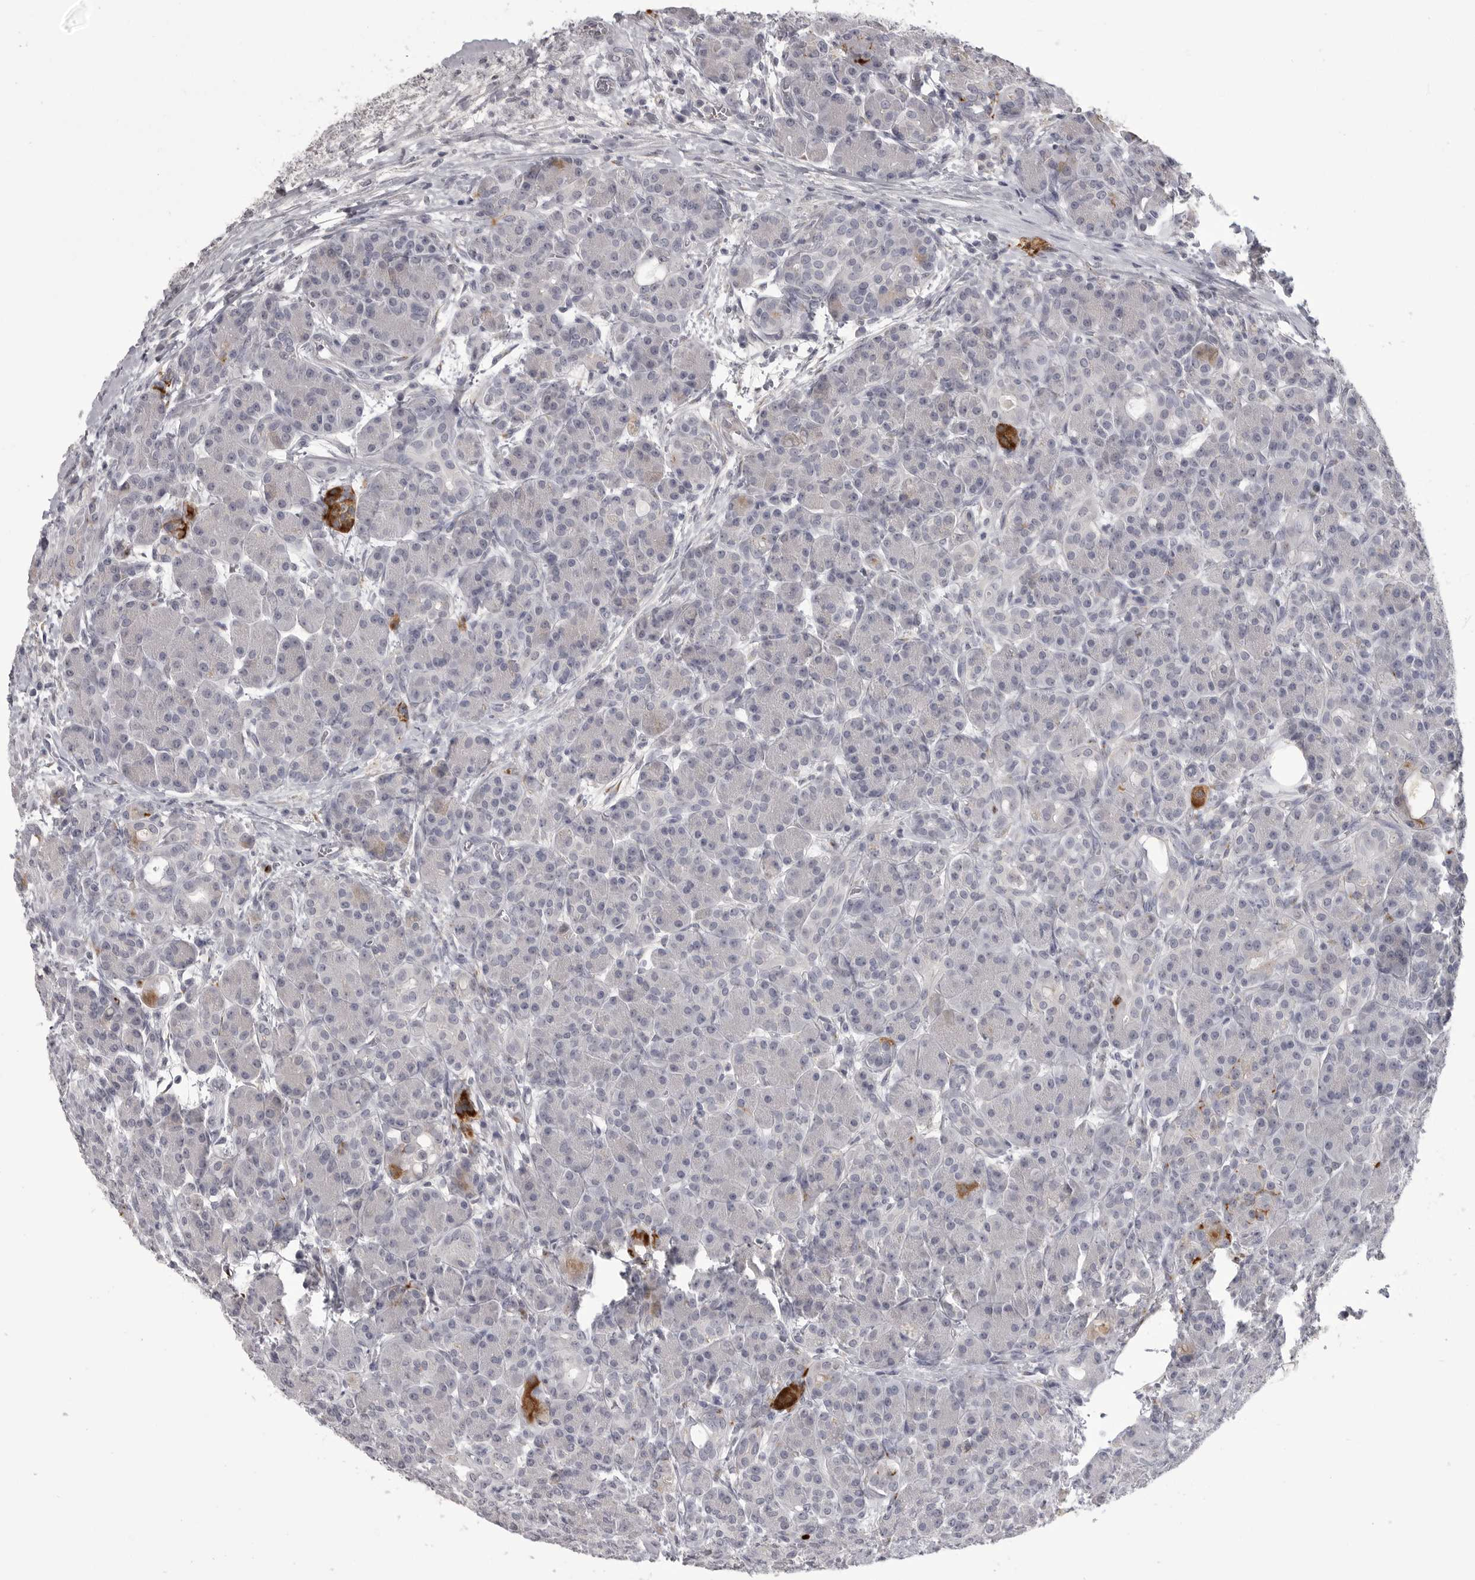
{"staining": {"intensity": "strong", "quantity": "<25%", "location": "cytoplasmic/membranous"}, "tissue": "pancreas", "cell_type": "Exocrine glandular cells", "image_type": "normal", "snomed": [{"axis": "morphology", "description": "Normal tissue, NOS"}, {"axis": "topography", "description": "Pancreas"}], "caption": "Immunohistochemistry histopathology image of benign pancreas stained for a protein (brown), which shows medium levels of strong cytoplasmic/membranous positivity in approximately <25% of exocrine glandular cells.", "gene": "TIMP1", "patient": {"sex": "male", "age": 63}}